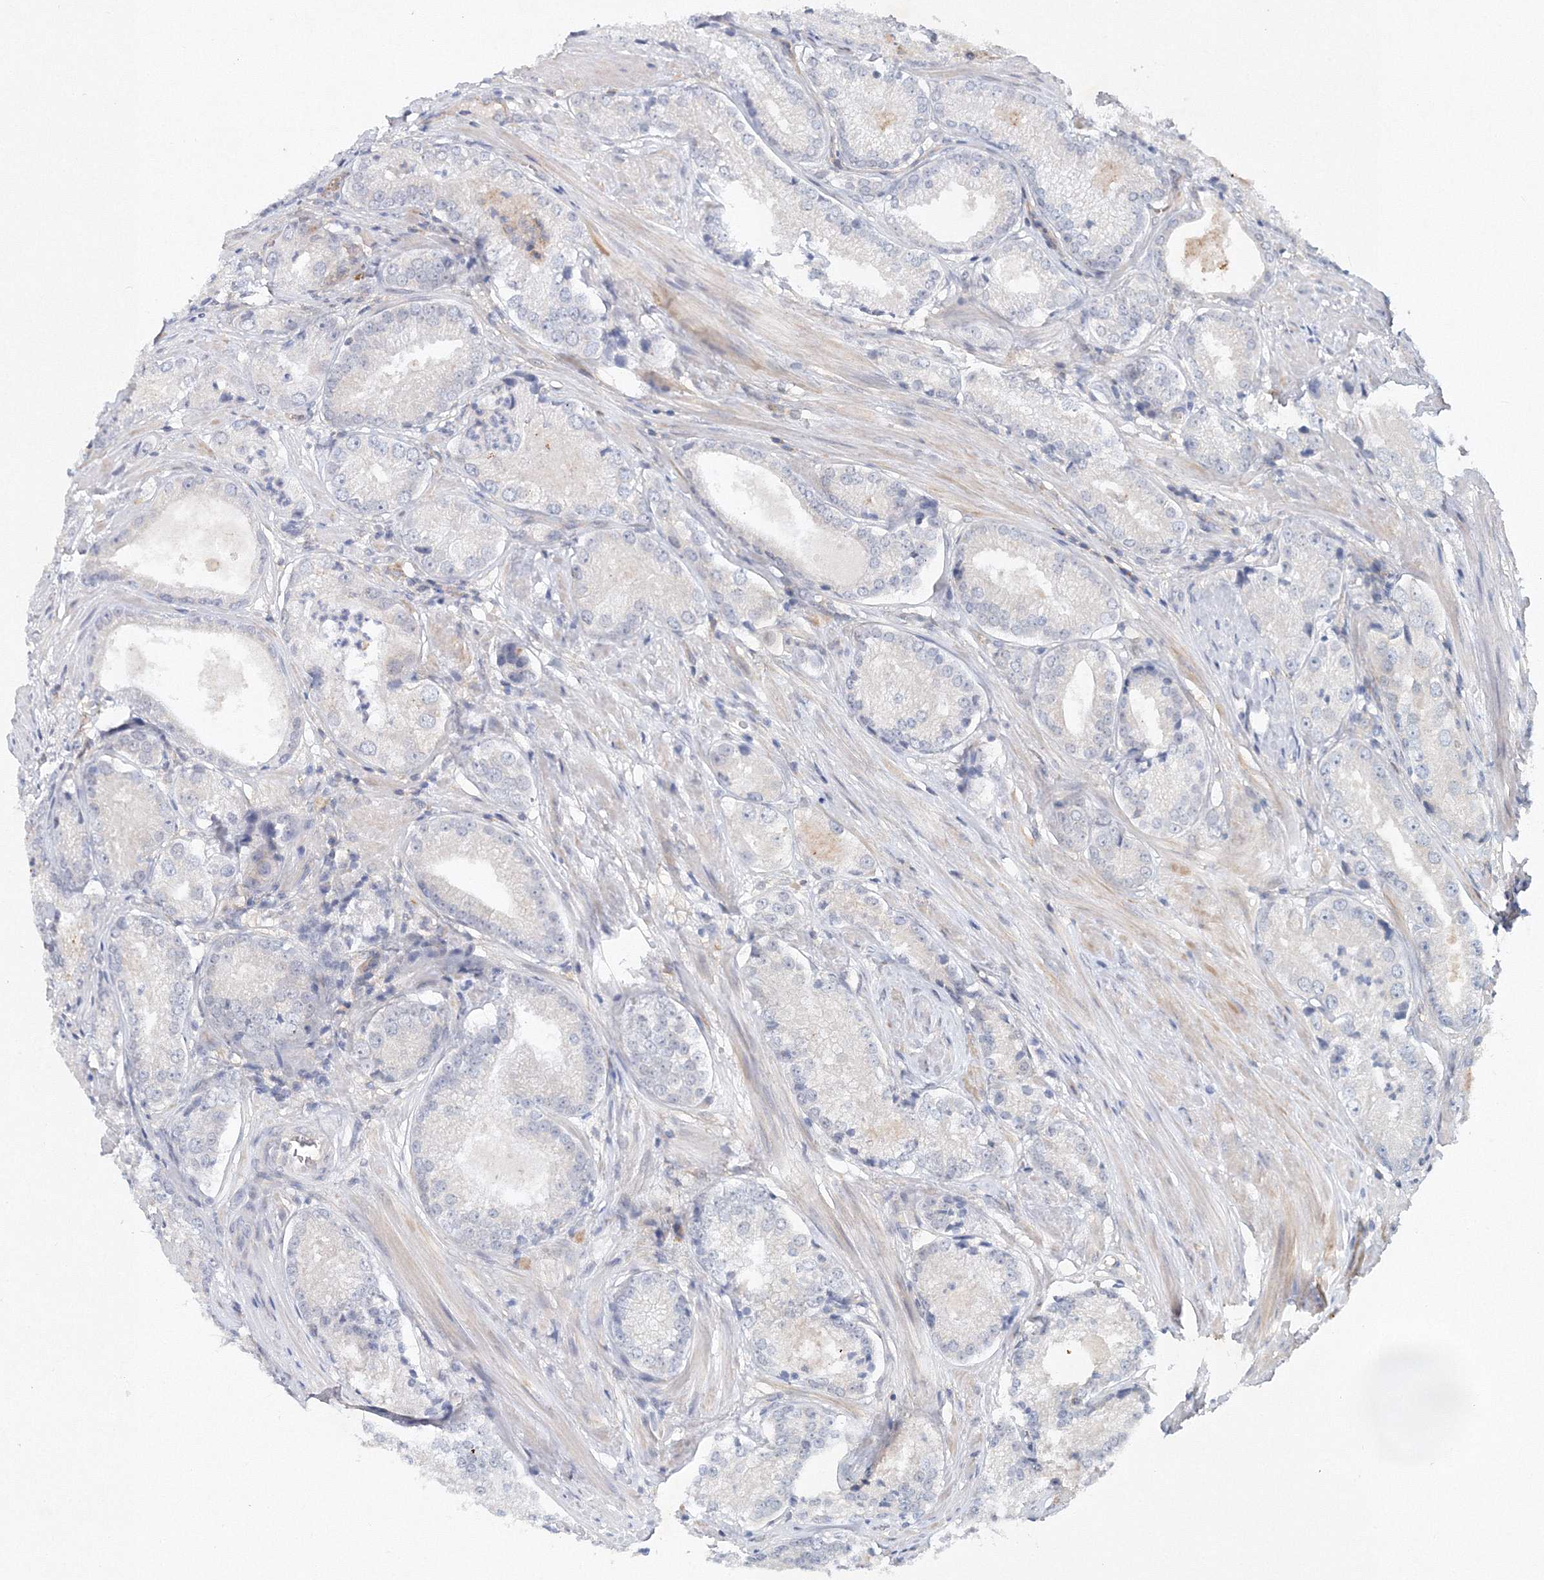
{"staining": {"intensity": "negative", "quantity": "none", "location": "none"}, "tissue": "prostate cancer", "cell_type": "Tumor cells", "image_type": "cancer", "snomed": [{"axis": "morphology", "description": "Adenocarcinoma, Low grade"}, {"axis": "topography", "description": "Prostate"}], "caption": "This histopathology image is of prostate cancer stained with IHC to label a protein in brown with the nuclei are counter-stained blue. There is no positivity in tumor cells.", "gene": "SH3BP5", "patient": {"sex": "male", "age": 54}}